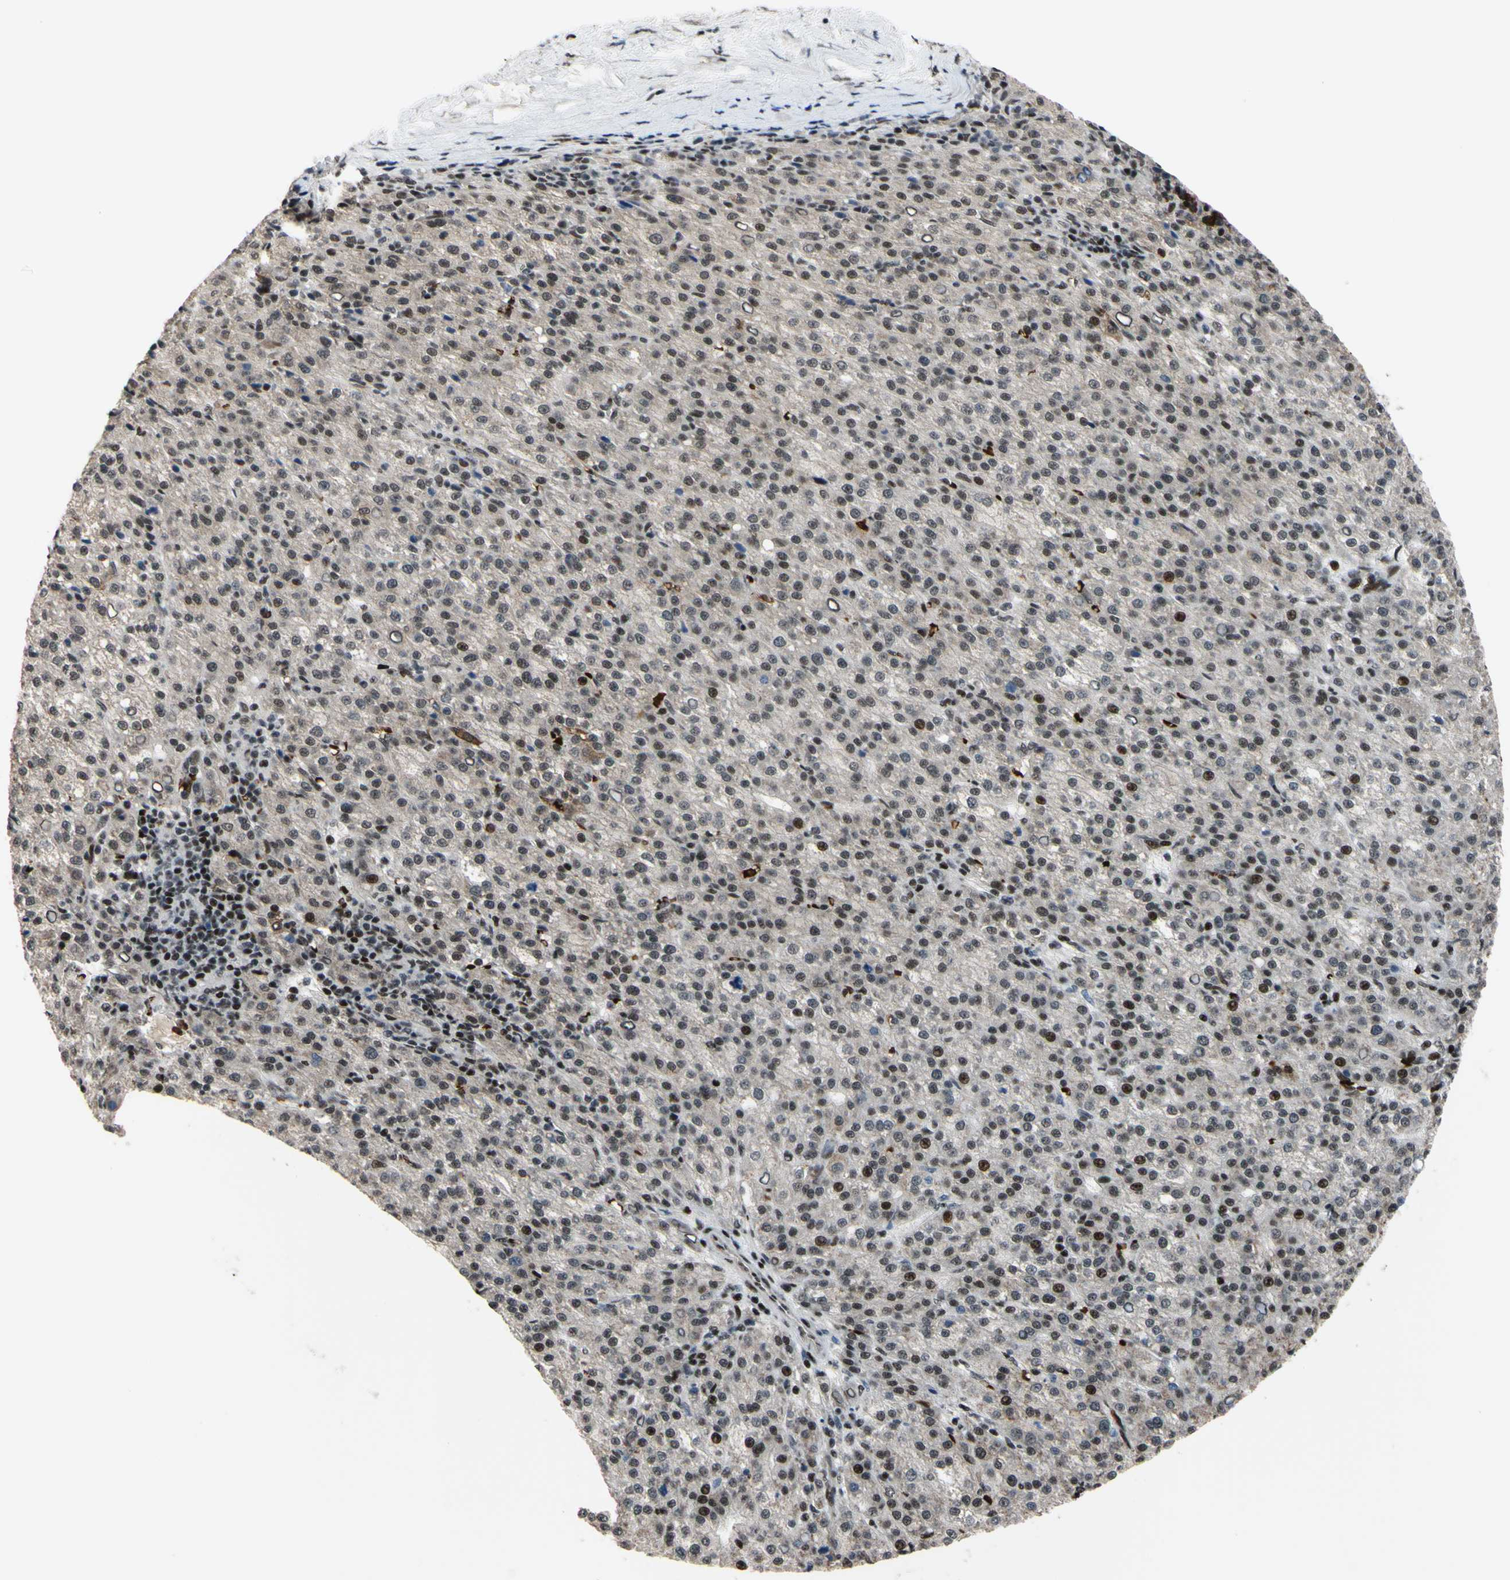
{"staining": {"intensity": "moderate", "quantity": "25%-75%", "location": "nuclear"}, "tissue": "liver cancer", "cell_type": "Tumor cells", "image_type": "cancer", "snomed": [{"axis": "morphology", "description": "Carcinoma, Hepatocellular, NOS"}, {"axis": "topography", "description": "Liver"}], "caption": "This photomicrograph demonstrates liver hepatocellular carcinoma stained with immunohistochemistry to label a protein in brown. The nuclear of tumor cells show moderate positivity for the protein. Nuclei are counter-stained blue.", "gene": "THAP12", "patient": {"sex": "female", "age": 58}}